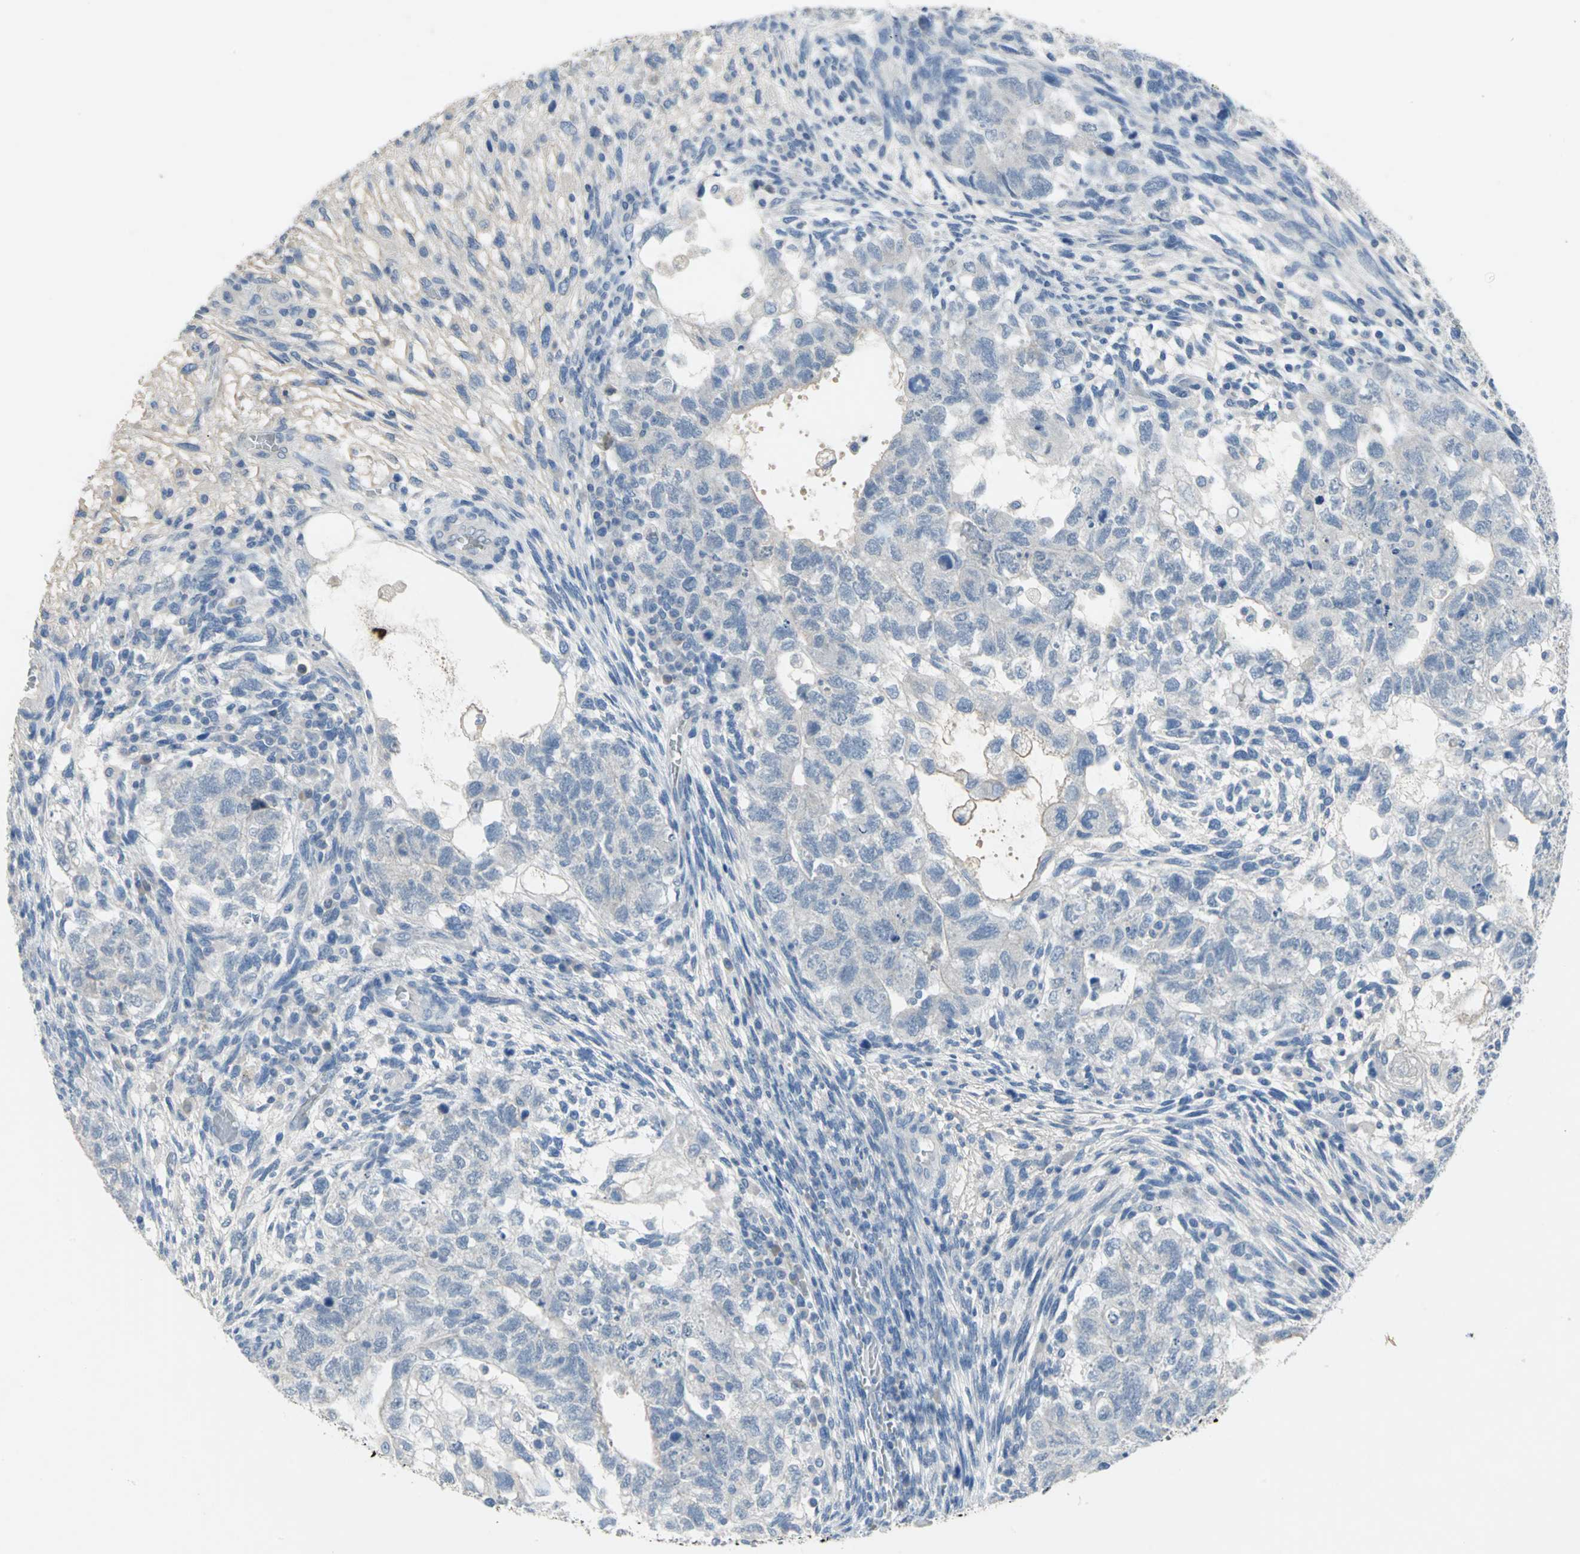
{"staining": {"intensity": "negative", "quantity": "none", "location": "none"}, "tissue": "testis cancer", "cell_type": "Tumor cells", "image_type": "cancer", "snomed": [{"axis": "morphology", "description": "Normal tissue, NOS"}, {"axis": "morphology", "description": "Carcinoma, Embryonal, NOS"}, {"axis": "topography", "description": "Testis"}], "caption": "A micrograph of embryonal carcinoma (testis) stained for a protein displays no brown staining in tumor cells.", "gene": "PTGDS", "patient": {"sex": "male", "age": 36}}